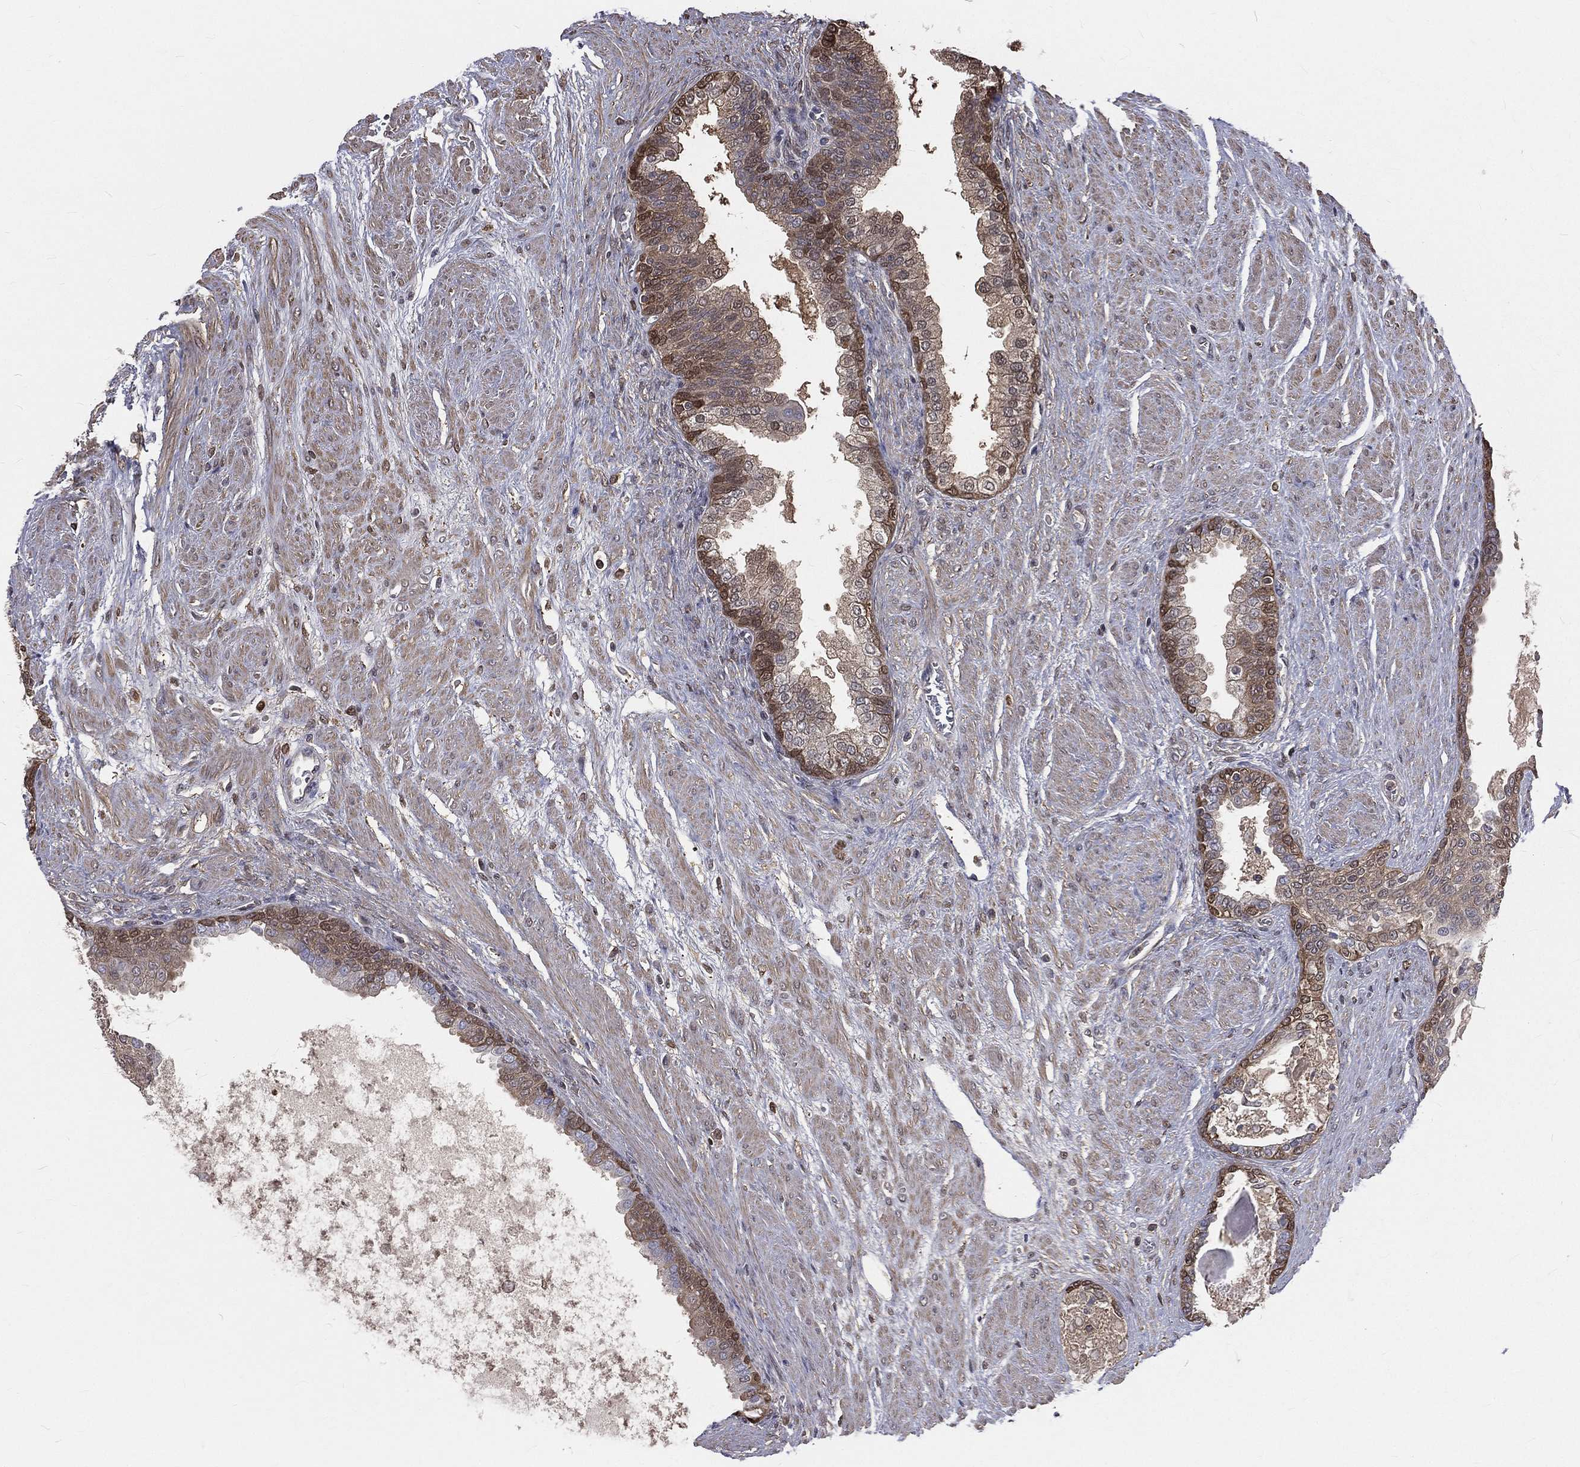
{"staining": {"intensity": "moderate", "quantity": "<25%", "location": "cytoplasmic/membranous"}, "tissue": "prostate cancer", "cell_type": "Tumor cells", "image_type": "cancer", "snomed": [{"axis": "morphology", "description": "Adenocarcinoma, NOS"}, {"axis": "topography", "description": "Prostate and seminal vesicle, NOS"}, {"axis": "topography", "description": "Prostate"}], "caption": "Moderate cytoplasmic/membranous protein staining is seen in about <25% of tumor cells in adenocarcinoma (prostate). (DAB (3,3'-diaminobenzidine) IHC with brightfield microscopy, high magnification).", "gene": "TBC1D2", "patient": {"sex": "male", "age": 62}}